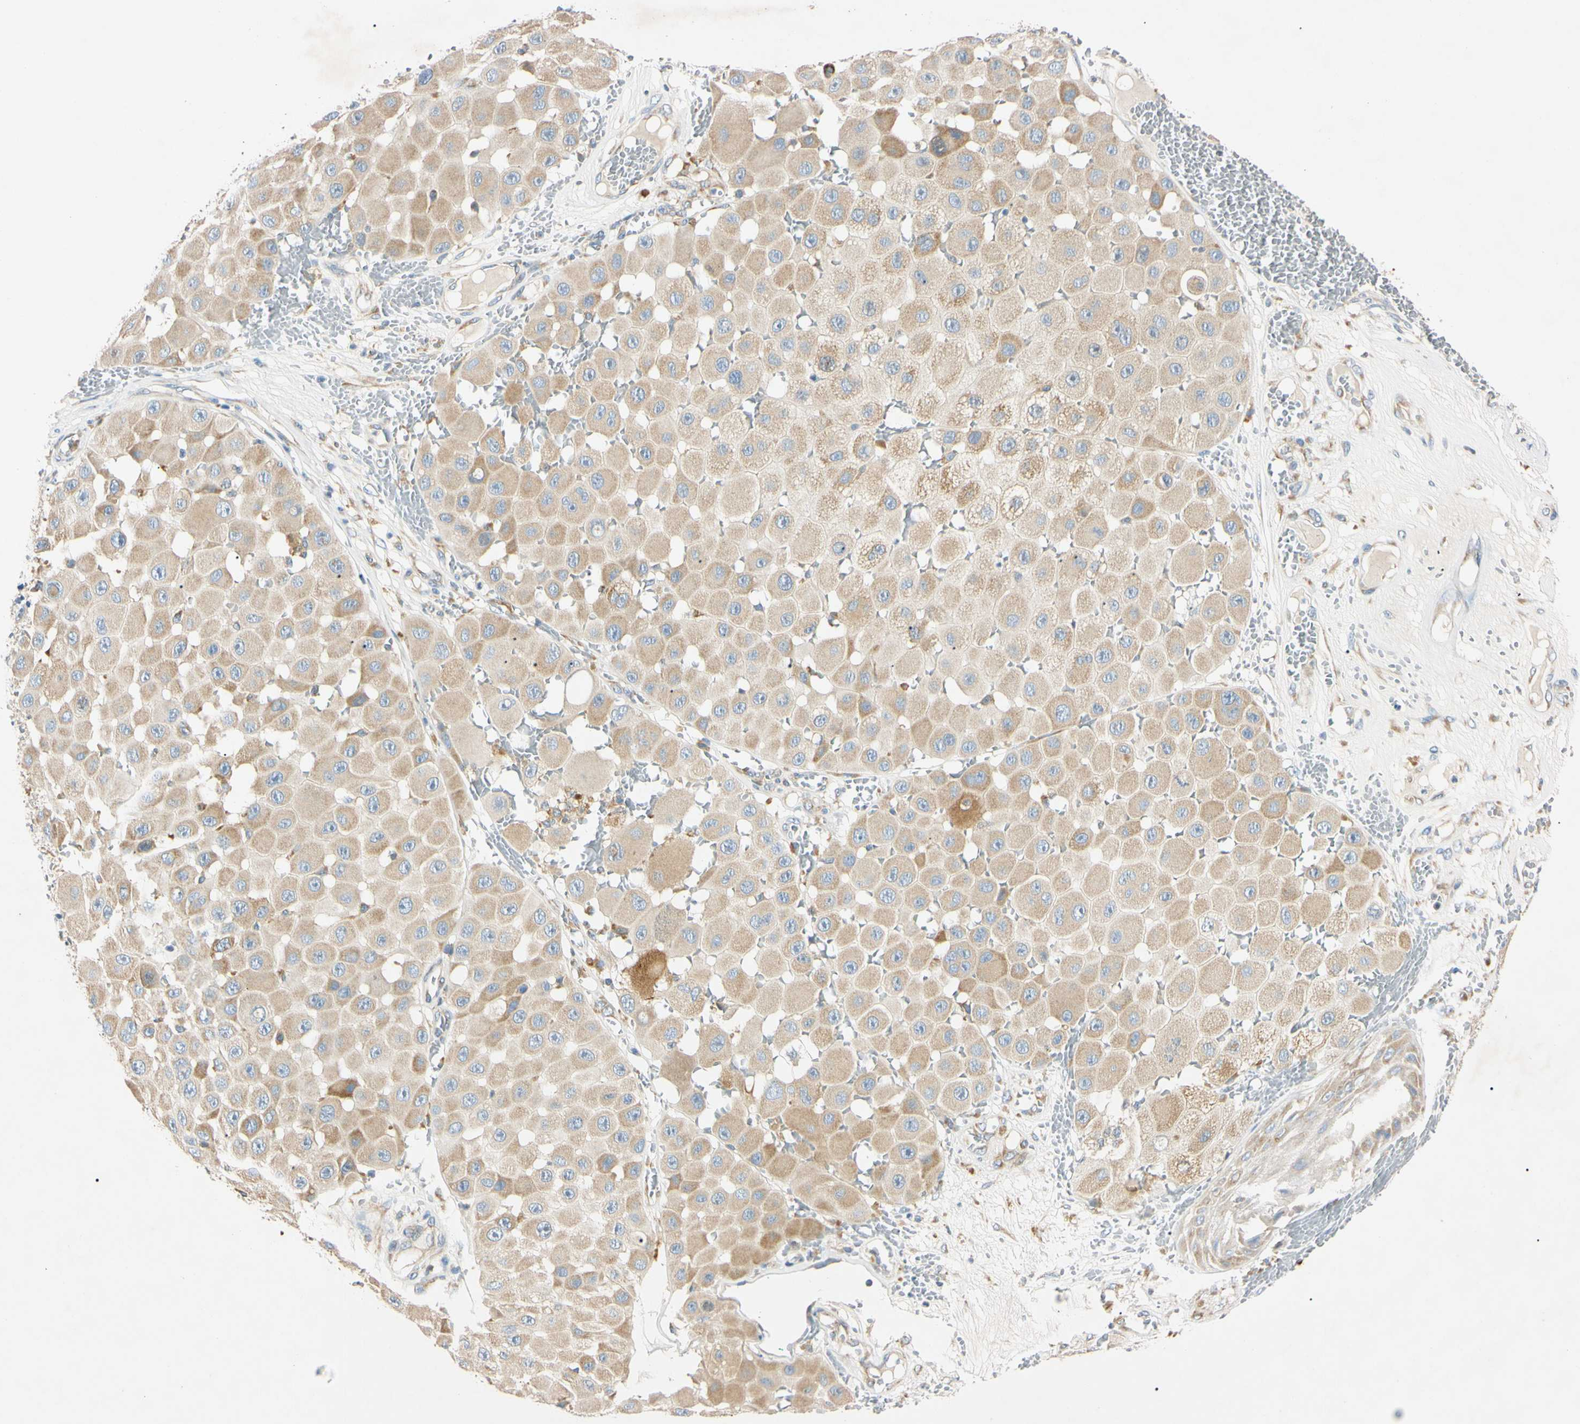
{"staining": {"intensity": "weak", "quantity": ">75%", "location": "cytoplasmic/membranous"}, "tissue": "melanoma", "cell_type": "Tumor cells", "image_type": "cancer", "snomed": [{"axis": "morphology", "description": "Malignant melanoma, NOS"}, {"axis": "topography", "description": "Skin"}], "caption": "A brown stain highlights weak cytoplasmic/membranous staining of a protein in human melanoma tumor cells.", "gene": "DNAJB12", "patient": {"sex": "female", "age": 81}}